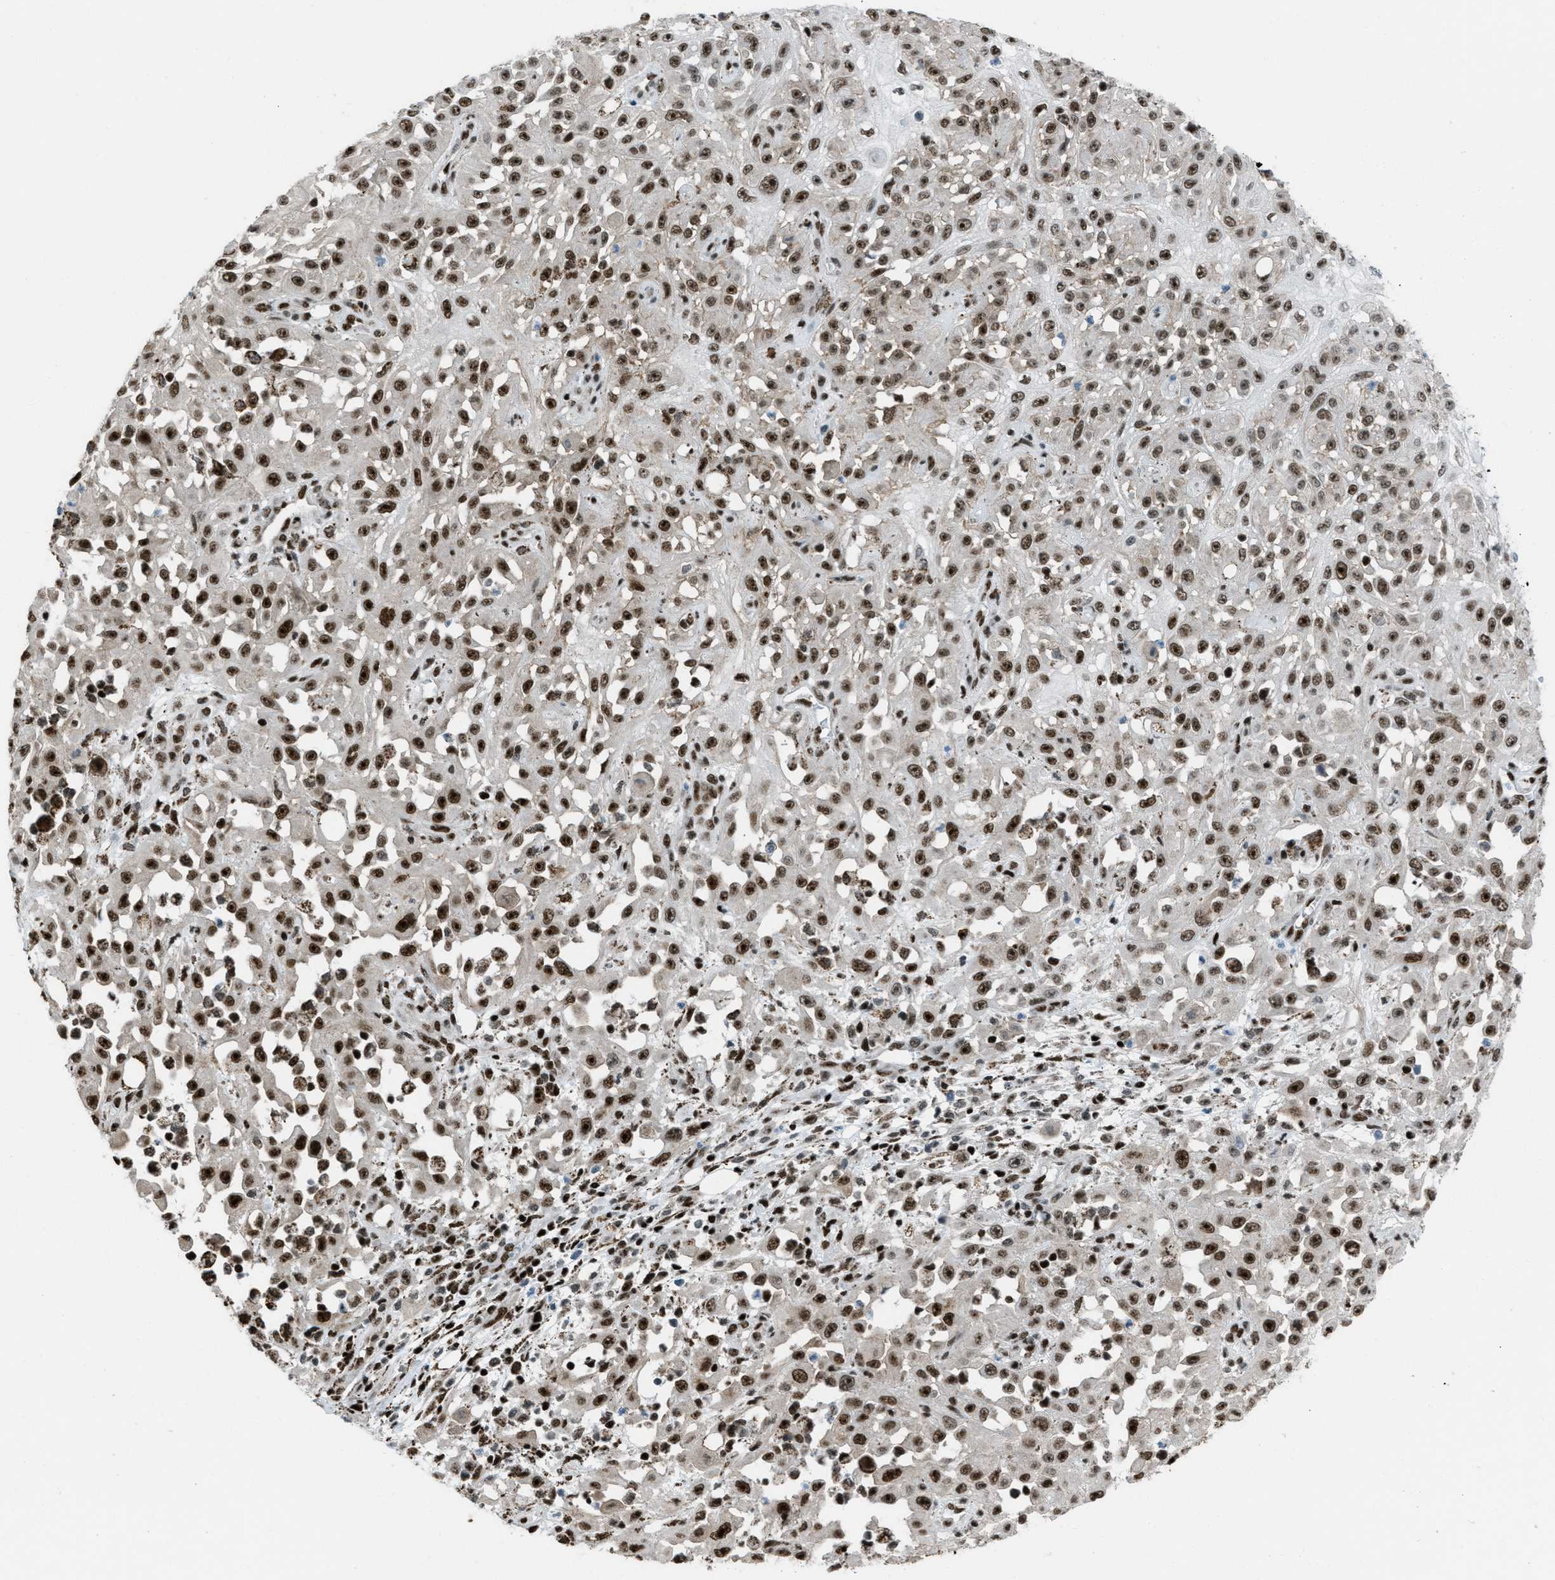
{"staining": {"intensity": "strong", "quantity": ">75%", "location": "nuclear"}, "tissue": "skin cancer", "cell_type": "Tumor cells", "image_type": "cancer", "snomed": [{"axis": "morphology", "description": "Squamous cell carcinoma, NOS"}, {"axis": "morphology", "description": "Squamous cell carcinoma, metastatic, NOS"}, {"axis": "topography", "description": "Skin"}, {"axis": "topography", "description": "Lymph node"}], "caption": "A high amount of strong nuclear positivity is appreciated in about >75% of tumor cells in squamous cell carcinoma (skin) tissue.", "gene": "SLFN5", "patient": {"sex": "male", "age": 75}}